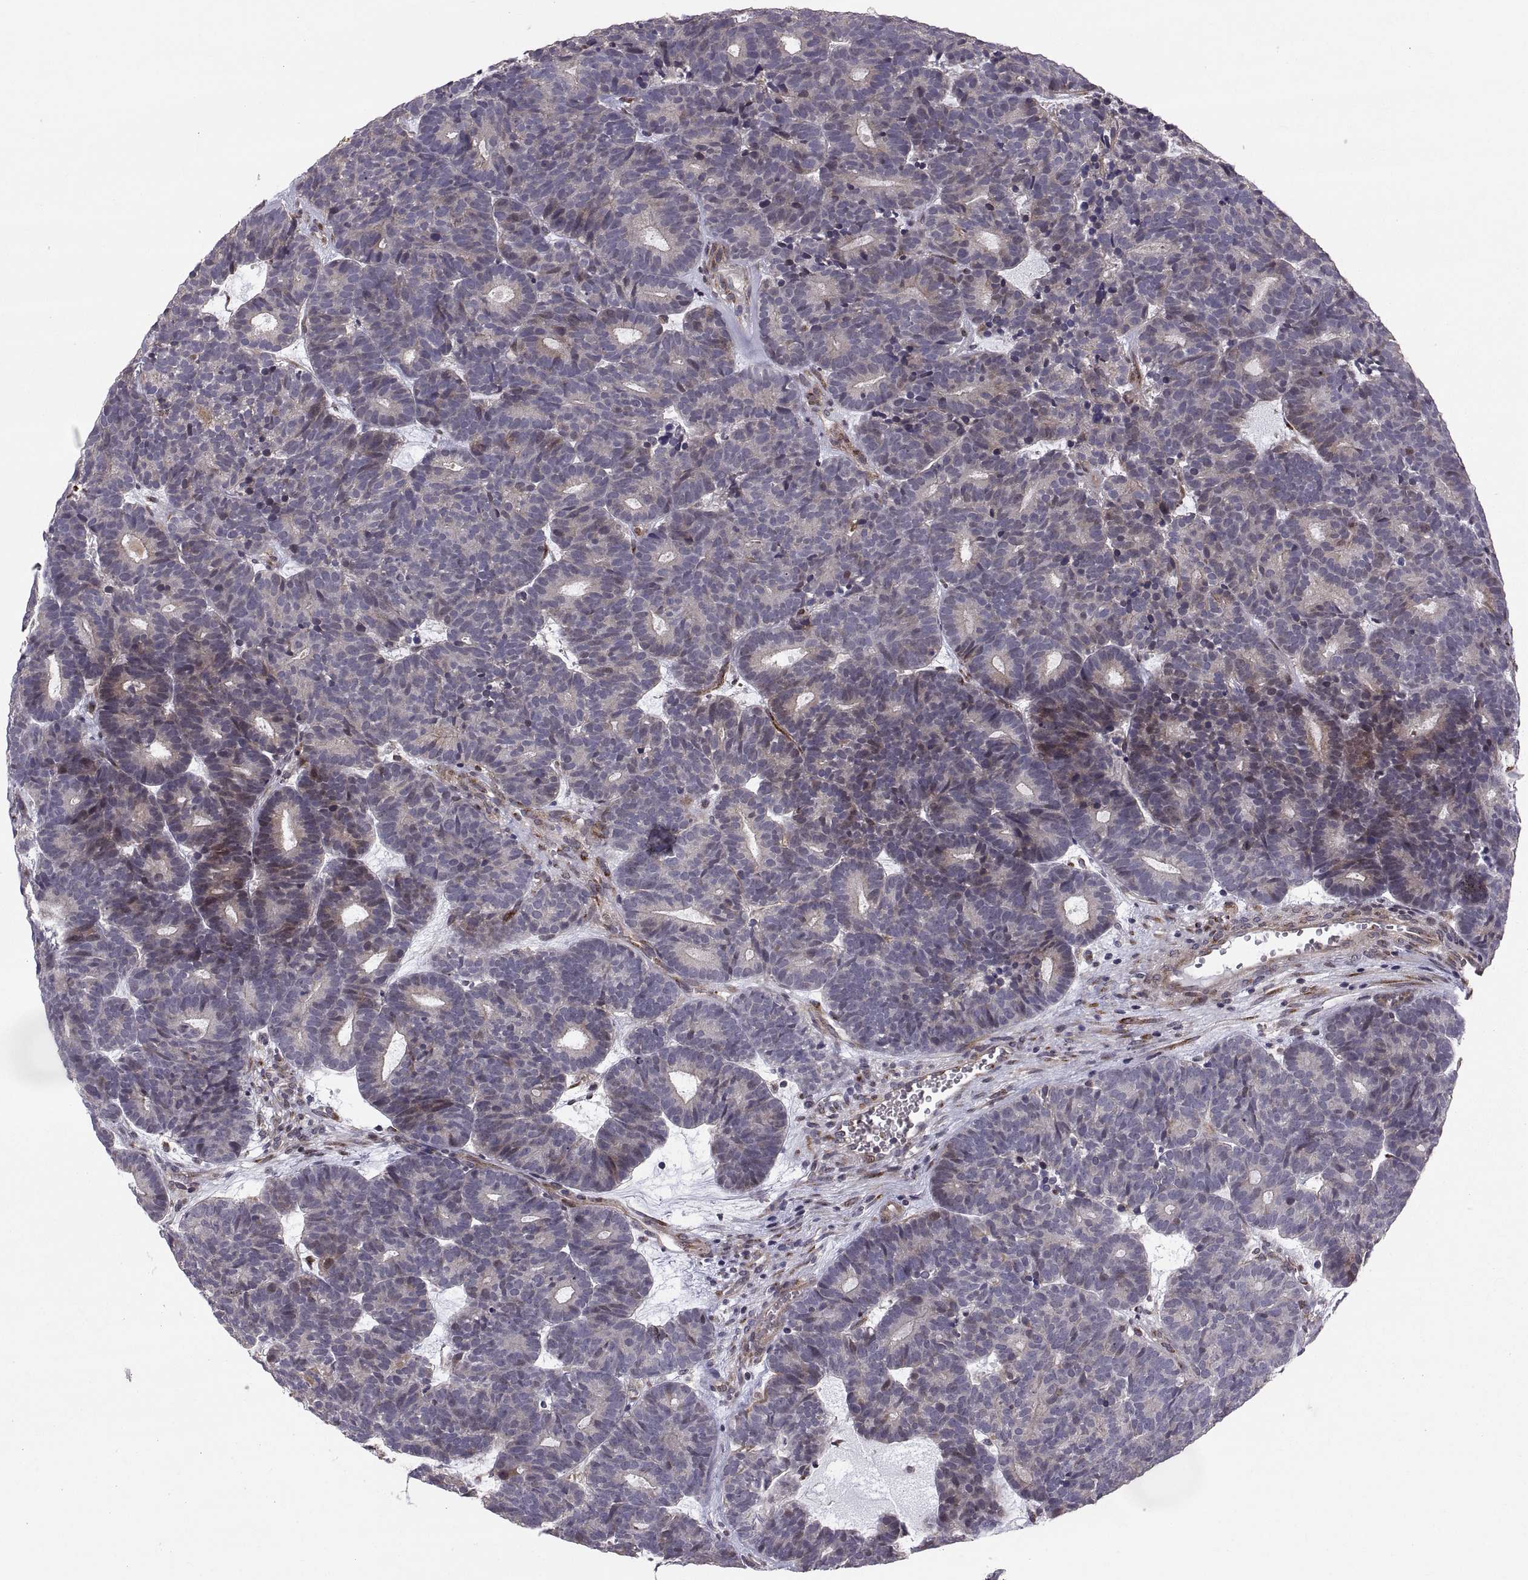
{"staining": {"intensity": "negative", "quantity": "none", "location": "none"}, "tissue": "head and neck cancer", "cell_type": "Tumor cells", "image_type": "cancer", "snomed": [{"axis": "morphology", "description": "Adenocarcinoma, NOS"}, {"axis": "topography", "description": "Head-Neck"}], "caption": "This is an immunohistochemistry (IHC) micrograph of human head and neck cancer. There is no expression in tumor cells.", "gene": "TESC", "patient": {"sex": "female", "age": 81}}